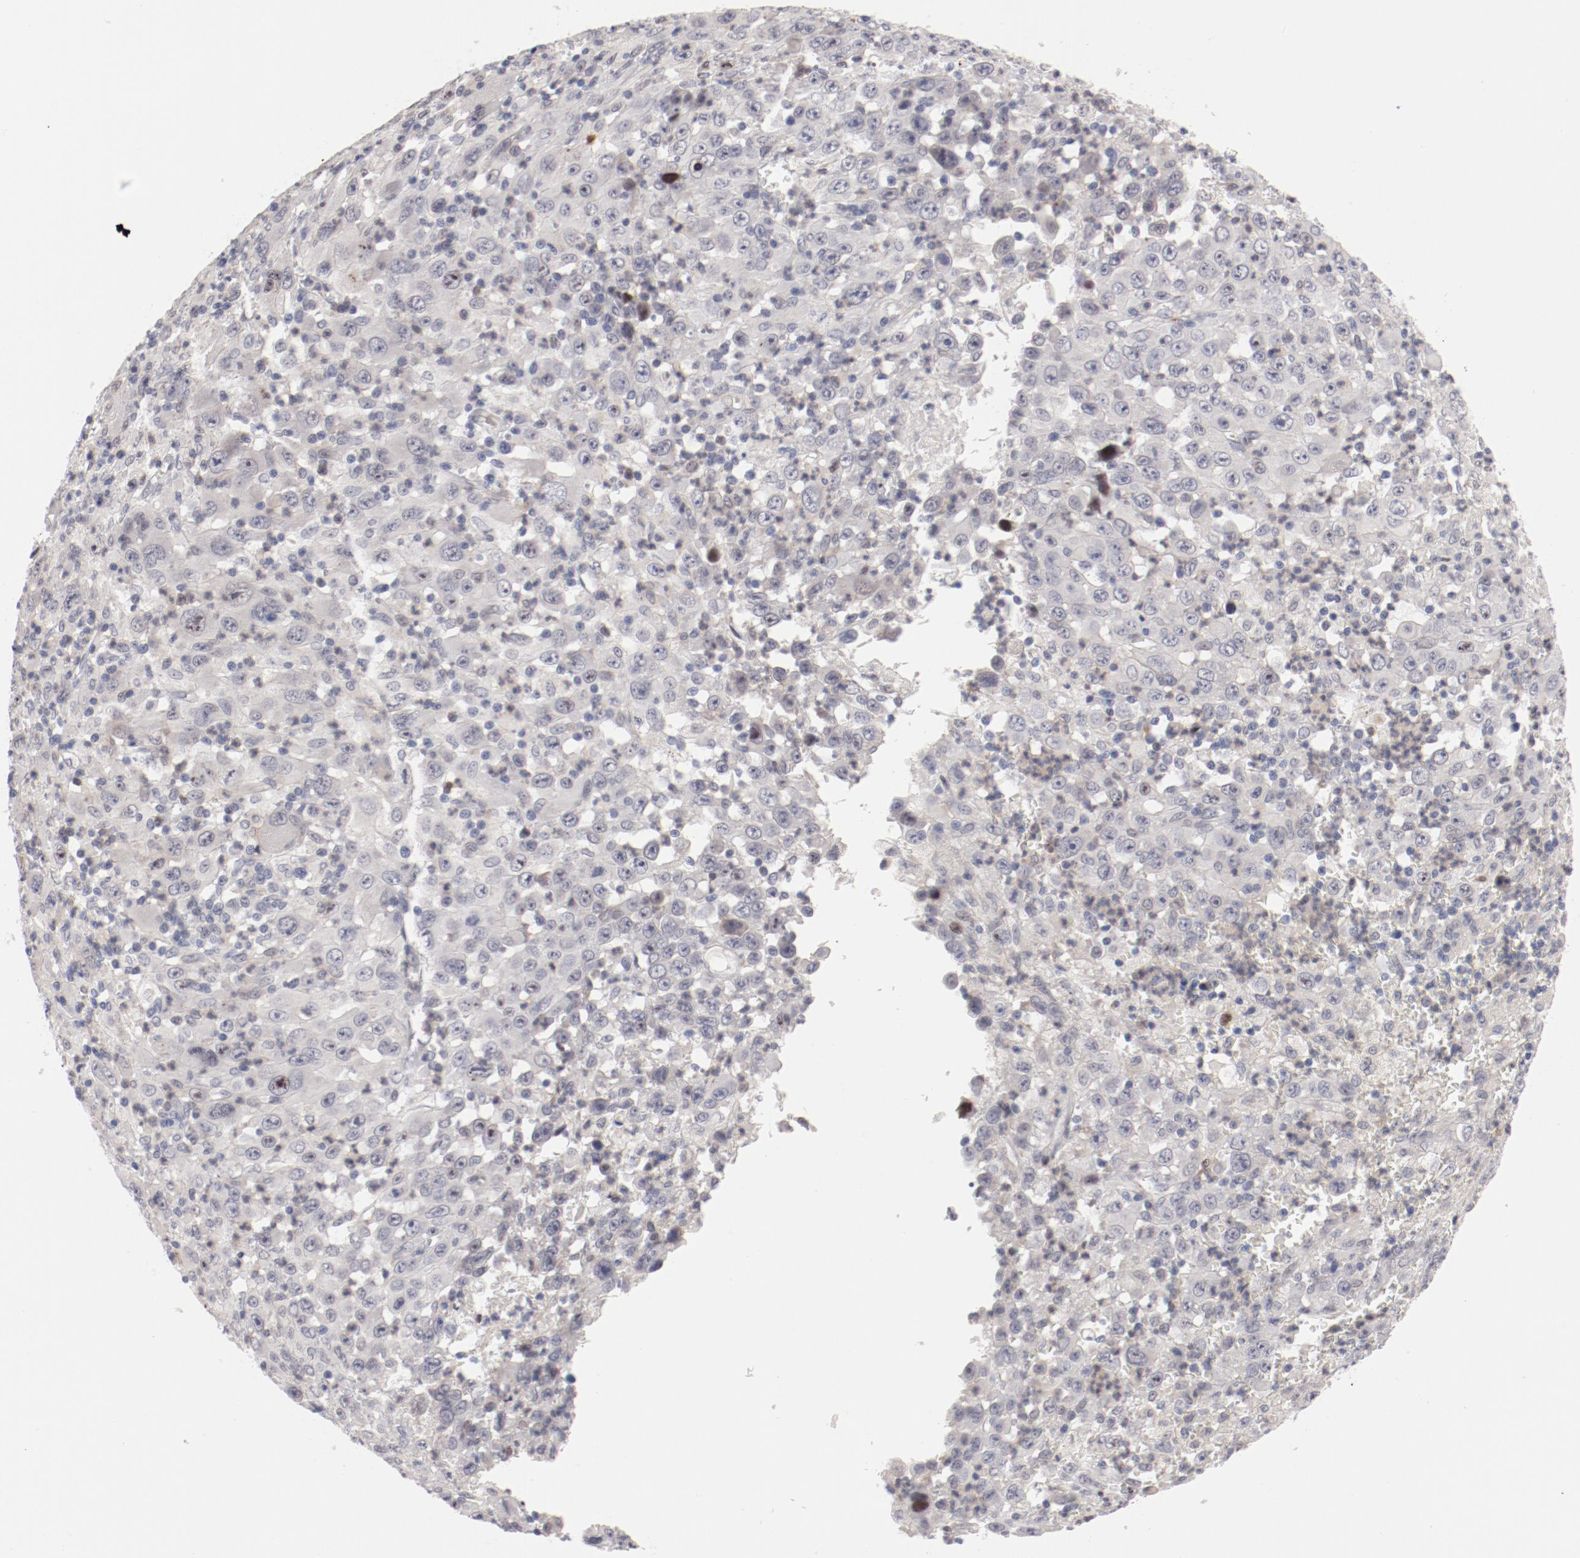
{"staining": {"intensity": "negative", "quantity": "none", "location": "none"}, "tissue": "melanoma", "cell_type": "Tumor cells", "image_type": "cancer", "snomed": [{"axis": "morphology", "description": "Malignant melanoma, Metastatic site"}, {"axis": "topography", "description": "Skin"}], "caption": "The immunohistochemistry (IHC) image has no significant positivity in tumor cells of melanoma tissue.", "gene": "FSCB", "patient": {"sex": "female", "age": 56}}